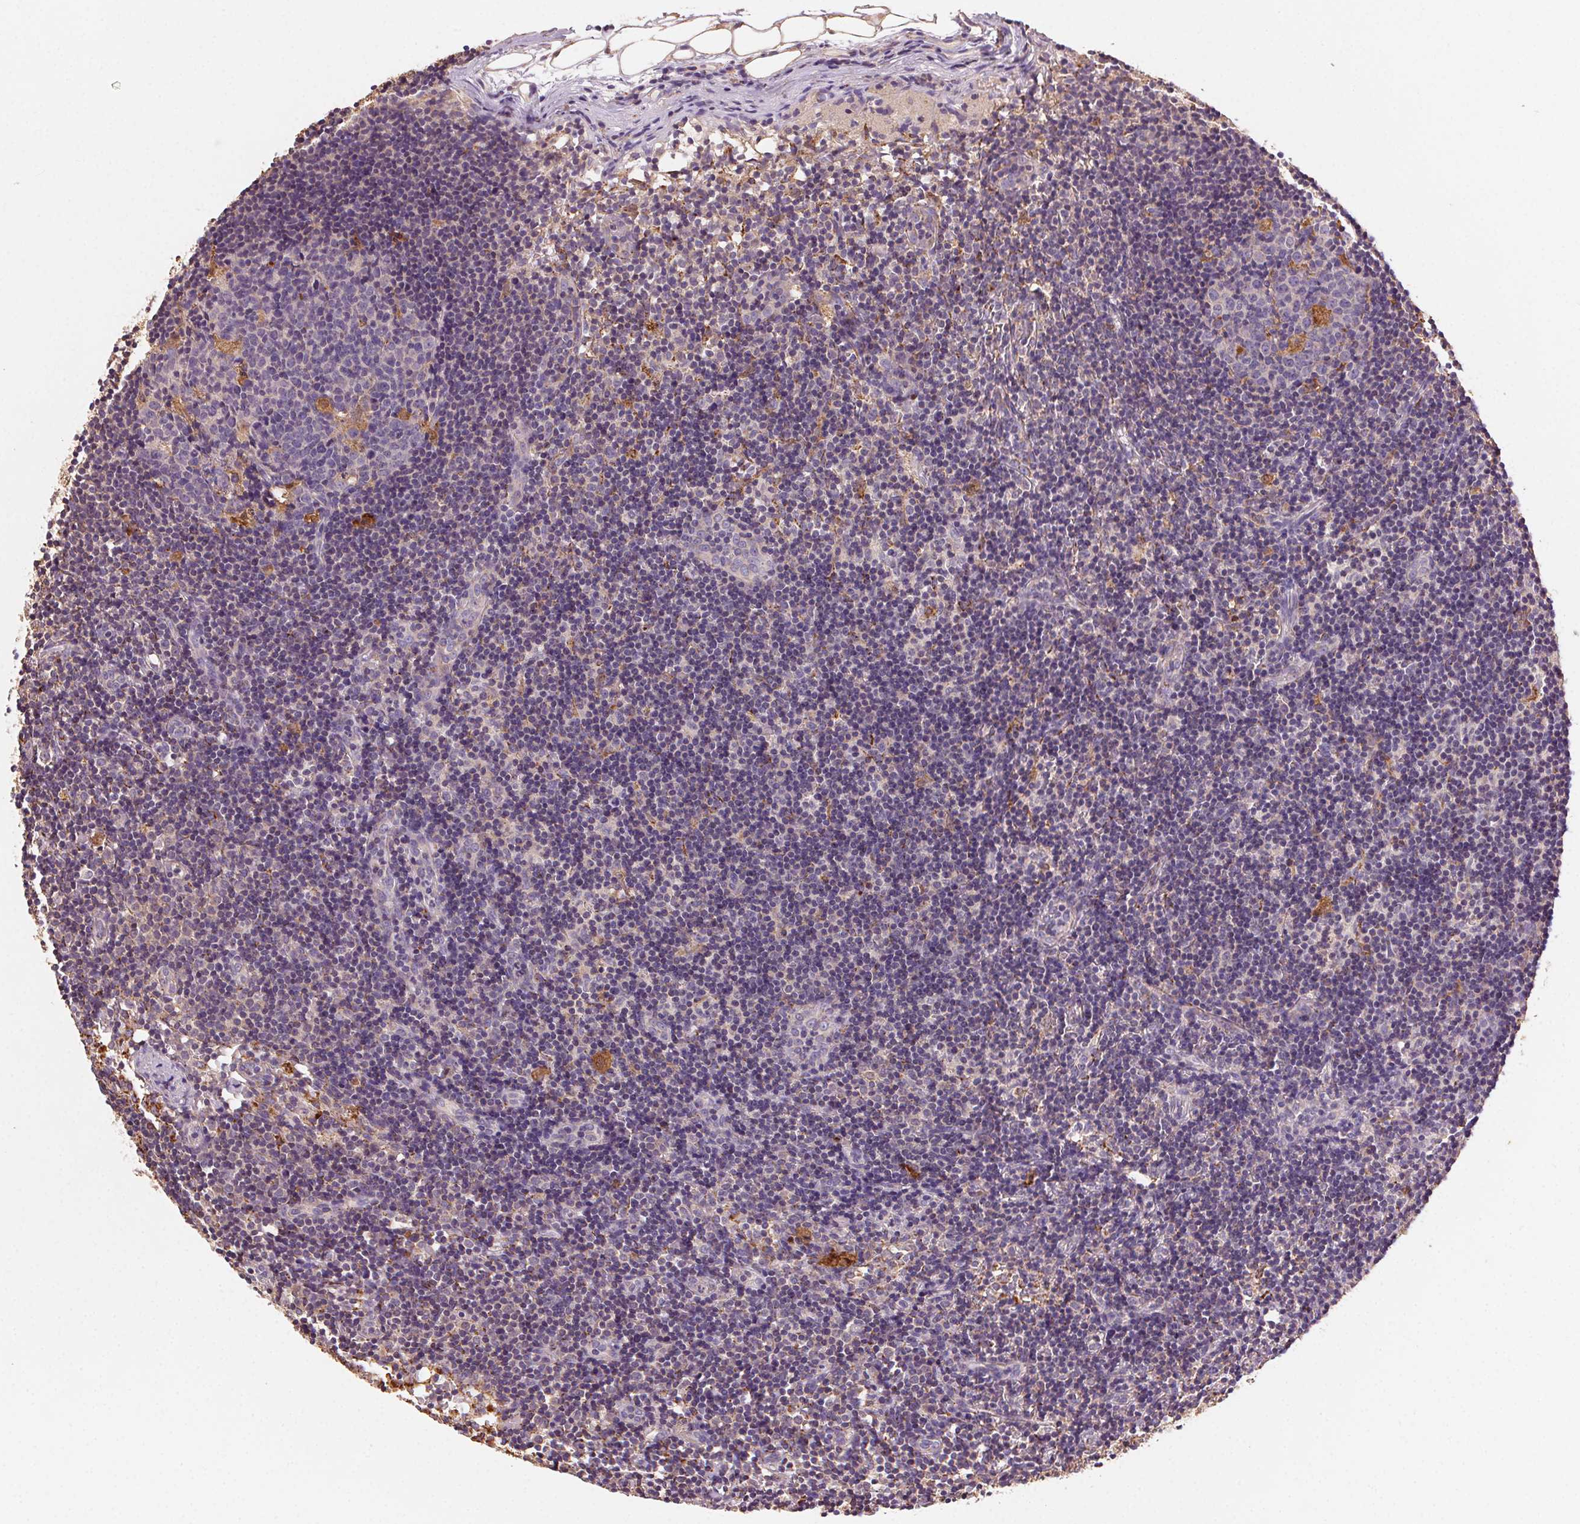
{"staining": {"intensity": "moderate", "quantity": "<25%", "location": "cytoplasmic/membranous"}, "tissue": "lymph node", "cell_type": "Germinal center cells", "image_type": "normal", "snomed": [{"axis": "morphology", "description": "Normal tissue, NOS"}, {"axis": "topography", "description": "Lymph node"}], "caption": "Protein staining by IHC shows moderate cytoplasmic/membranous staining in approximately <25% of germinal center cells in benign lymph node.", "gene": "FNBP1L", "patient": {"sex": "female", "age": 41}}